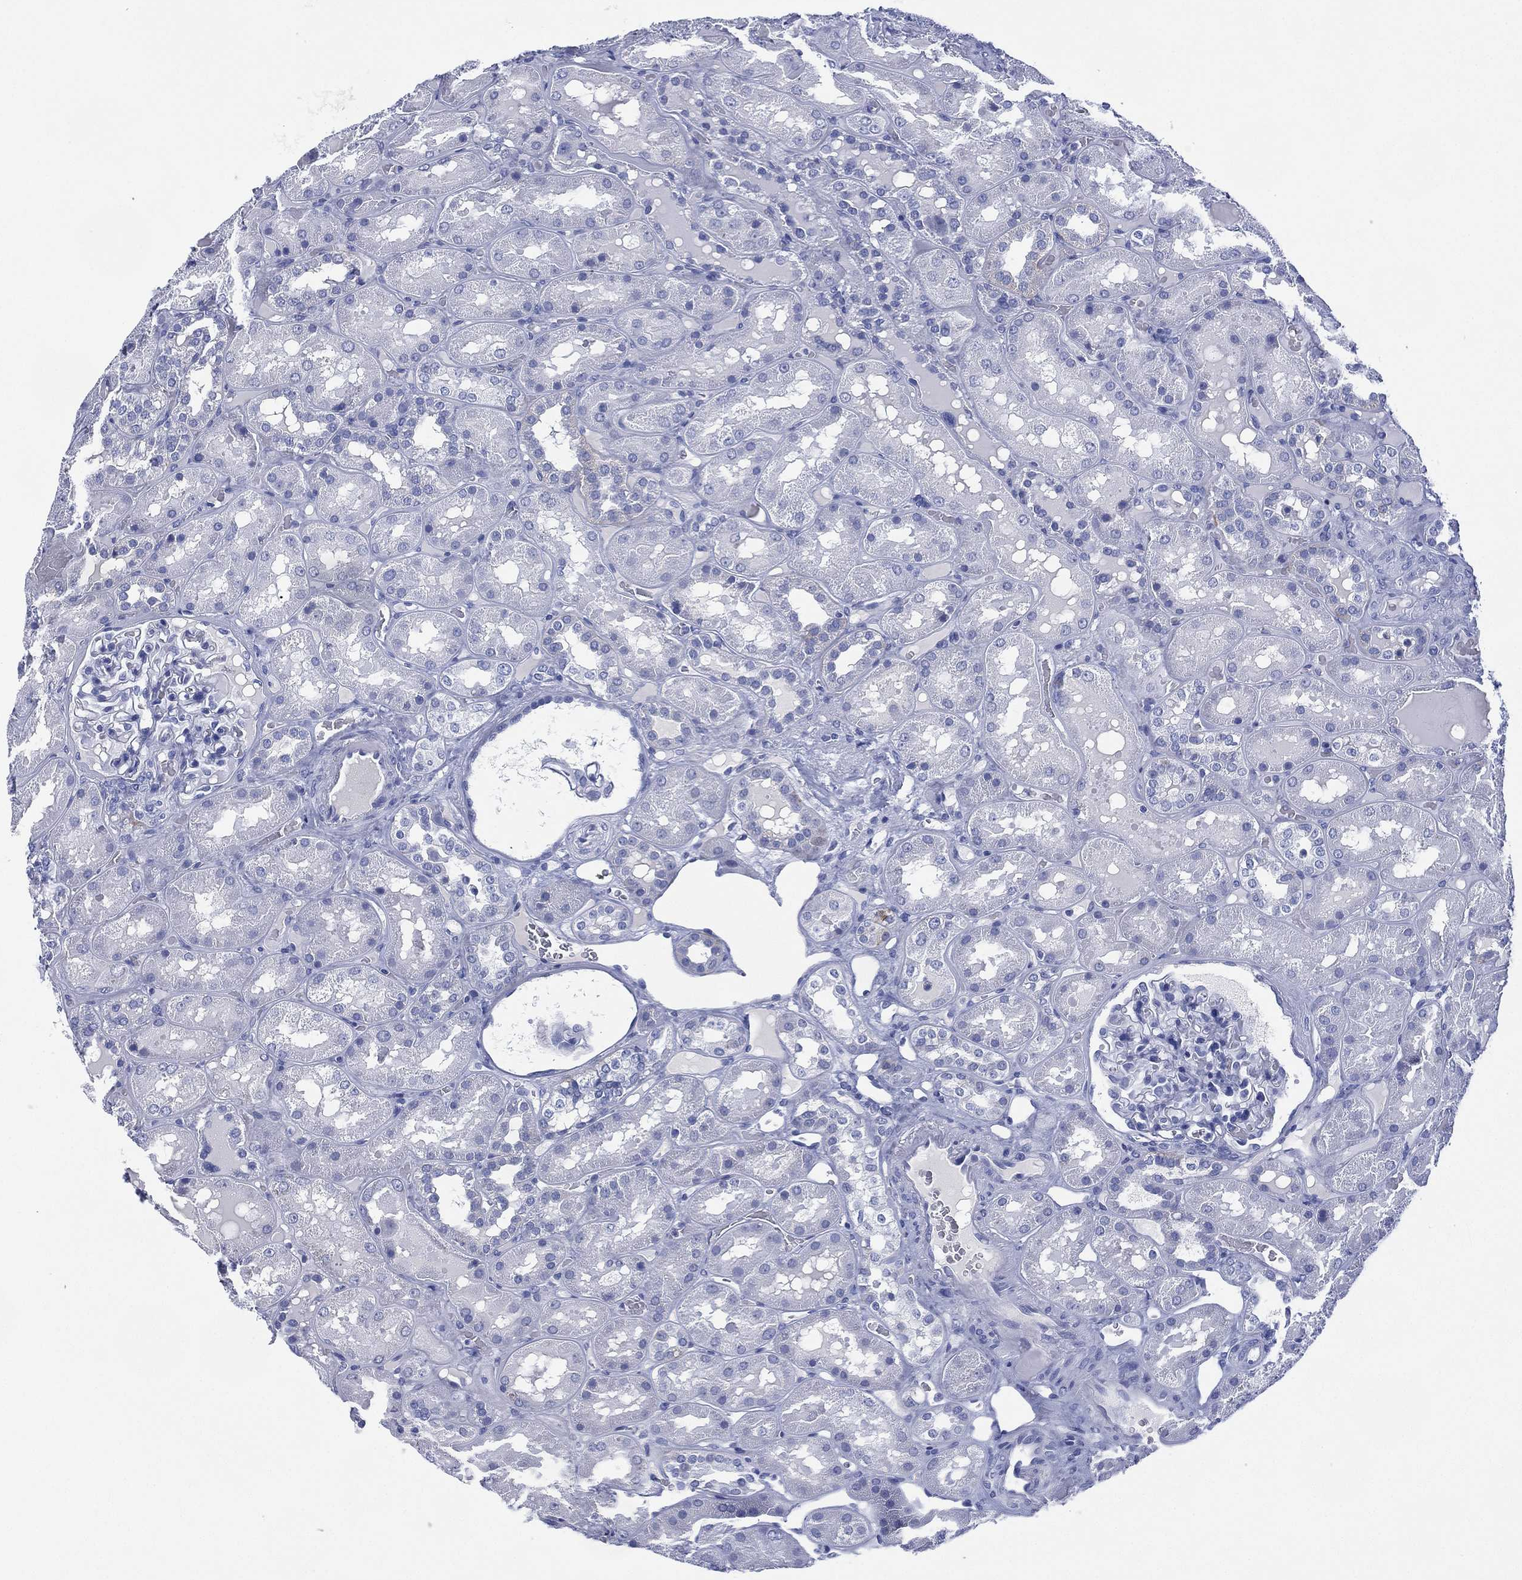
{"staining": {"intensity": "negative", "quantity": "none", "location": "none"}, "tissue": "kidney", "cell_type": "Cells in glomeruli", "image_type": "normal", "snomed": [{"axis": "morphology", "description": "Normal tissue, NOS"}, {"axis": "topography", "description": "Kidney"}], "caption": "This histopathology image is of benign kidney stained with IHC to label a protein in brown with the nuclei are counter-stained blue. There is no expression in cells in glomeruli.", "gene": "SIGLECL1", "patient": {"sex": "male", "age": 73}}